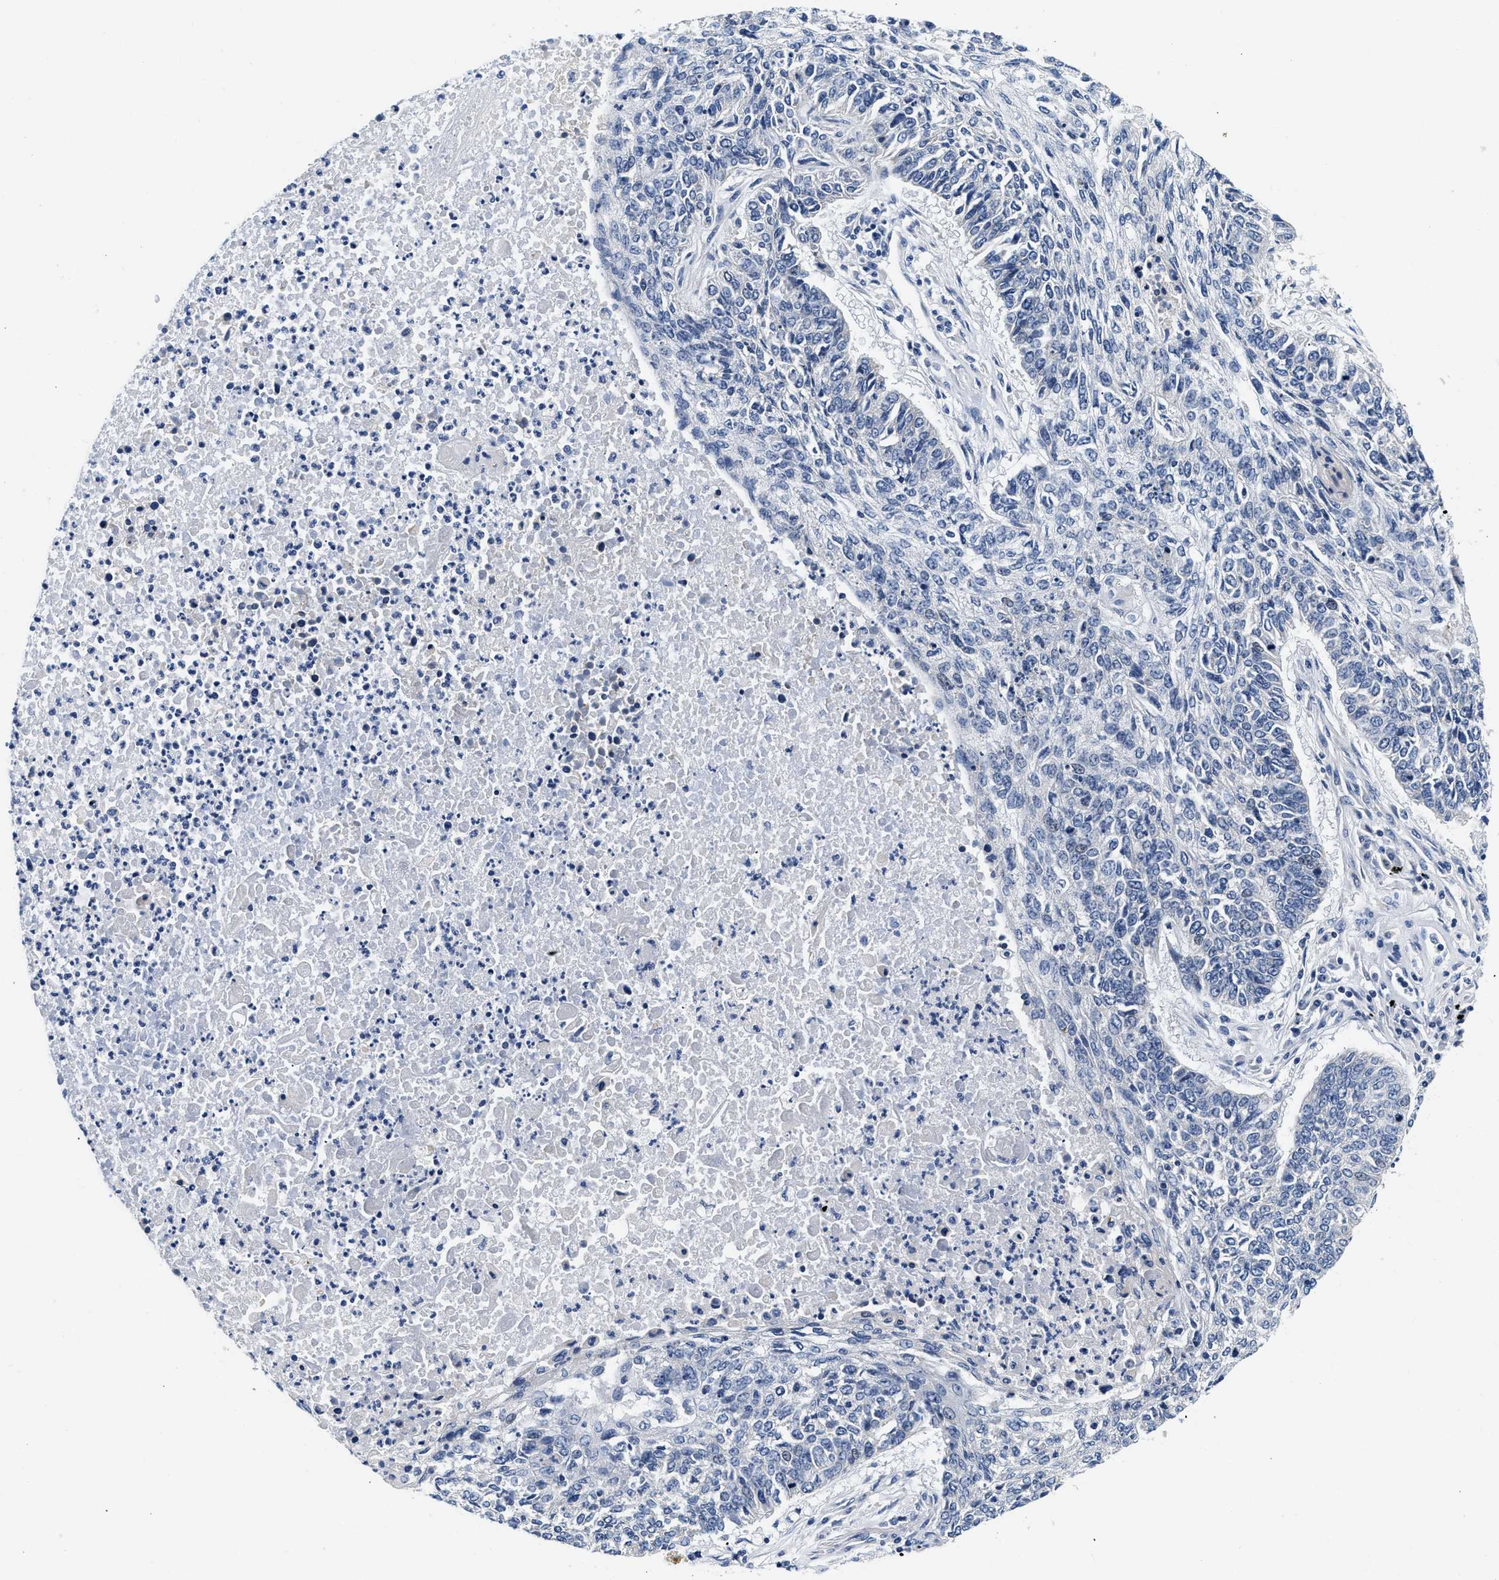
{"staining": {"intensity": "negative", "quantity": "none", "location": "none"}, "tissue": "lung cancer", "cell_type": "Tumor cells", "image_type": "cancer", "snomed": [{"axis": "morphology", "description": "Normal tissue, NOS"}, {"axis": "morphology", "description": "Squamous cell carcinoma, NOS"}, {"axis": "topography", "description": "Cartilage tissue"}, {"axis": "topography", "description": "Bronchus"}, {"axis": "topography", "description": "Lung"}], "caption": "Human lung cancer (squamous cell carcinoma) stained for a protein using immunohistochemistry demonstrates no positivity in tumor cells.", "gene": "PDP1", "patient": {"sex": "female", "age": 49}}